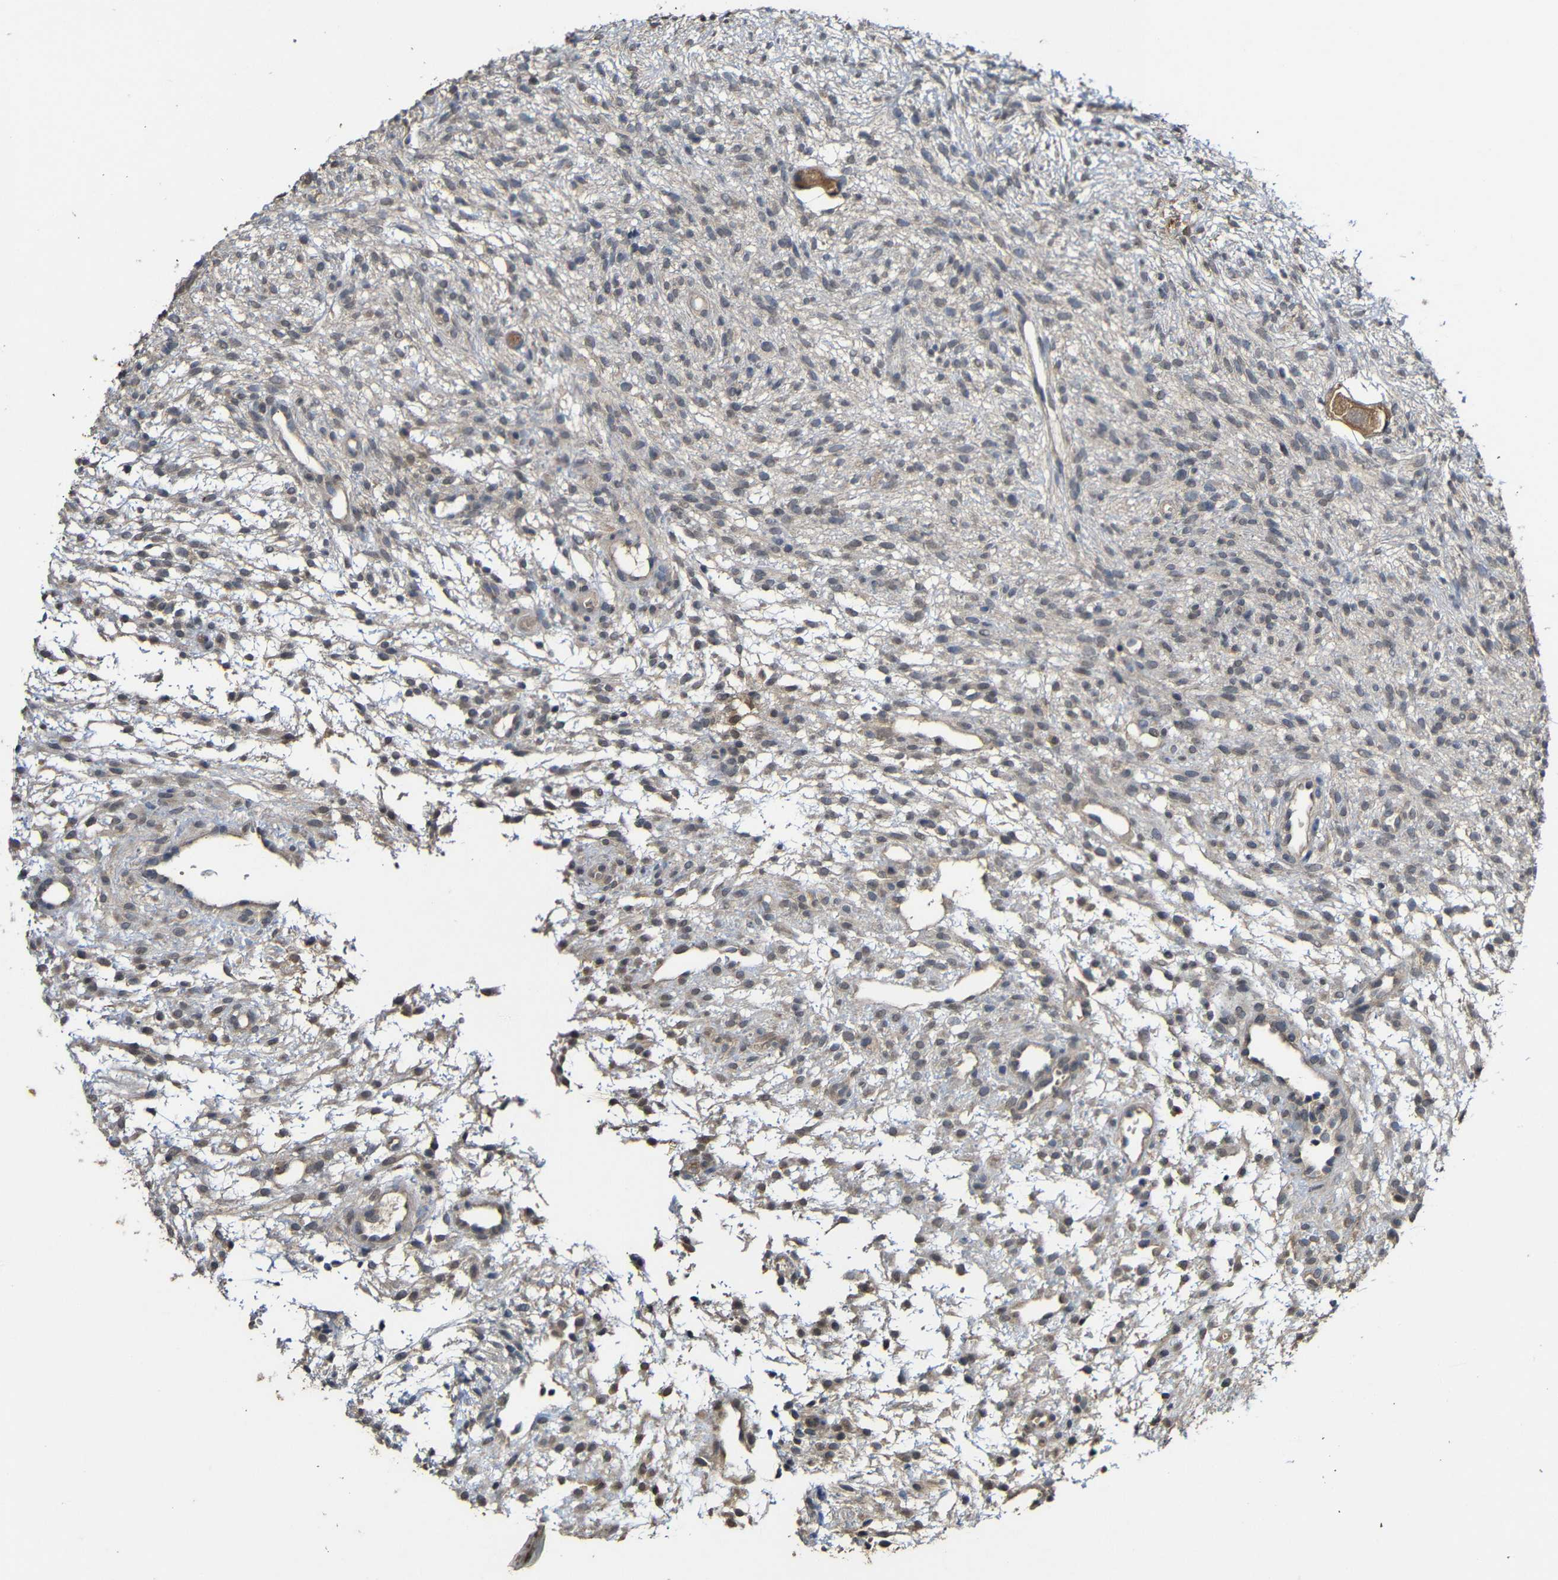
{"staining": {"intensity": "weak", "quantity": "25%-75%", "location": "cytoplasmic/membranous"}, "tissue": "ovary", "cell_type": "Ovarian stroma cells", "image_type": "normal", "snomed": [{"axis": "morphology", "description": "Normal tissue, NOS"}, {"axis": "morphology", "description": "Cyst, NOS"}, {"axis": "topography", "description": "Ovary"}], "caption": "Weak cytoplasmic/membranous staining for a protein is present in about 25%-75% of ovarian stroma cells of unremarkable ovary using IHC.", "gene": "ATG12", "patient": {"sex": "female", "age": 18}}